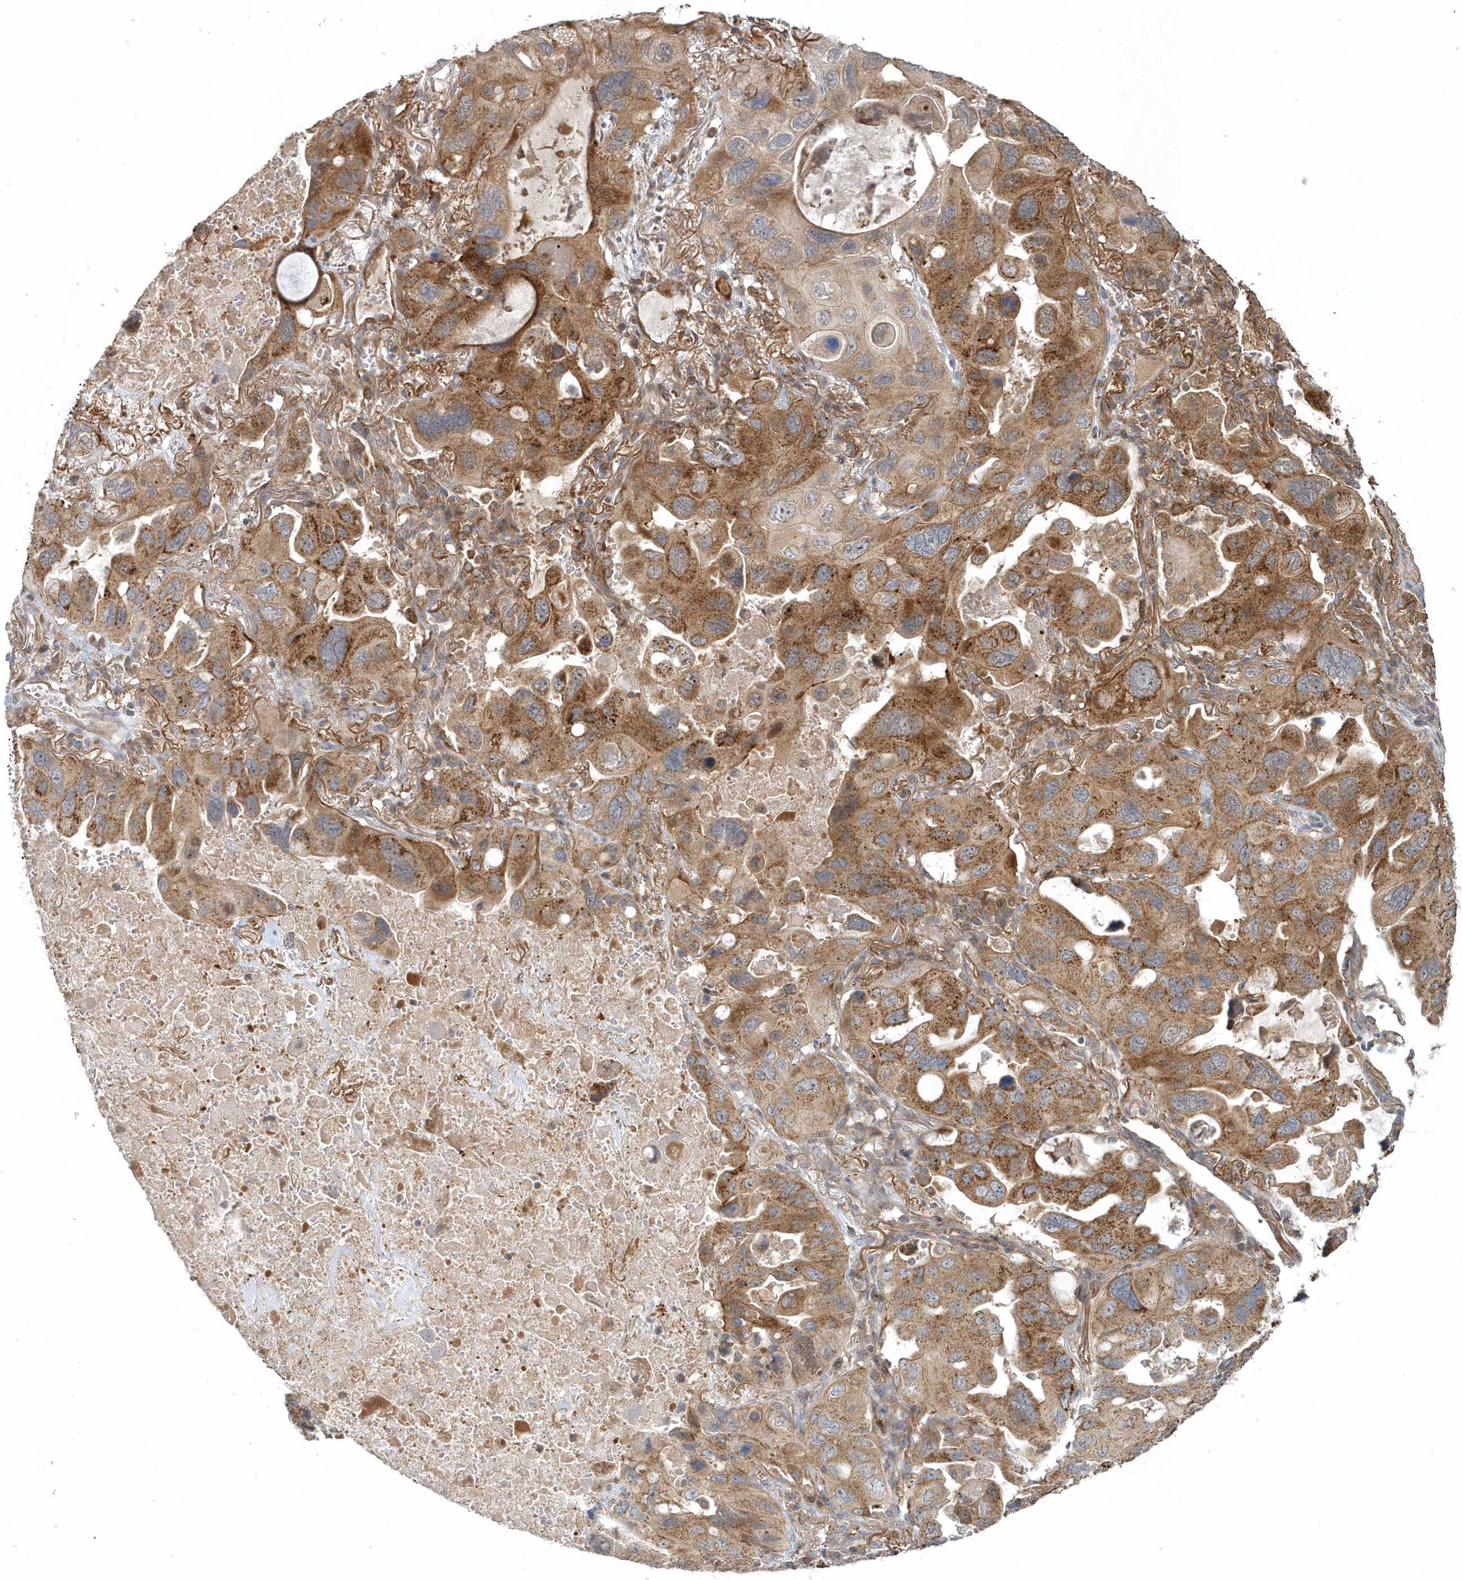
{"staining": {"intensity": "moderate", "quantity": ">75%", "location": "cytoplasmic/membranous"}, "tissue": "lung cancer", "cell_type": "Tumor cells", "image_type": "cancer", "snomed": [{"axis": "morphology", "description": "Squamous cell carcinoma, NOS"}, {"axis": "topography", "description": "Lung"}], "caption": "Human lung squamous cell carcinoma stained with a protein marker demonstrates moderate staining in tumor cells.", "gene": "MMUT", "patient": {"sex": "female", "age": 73}}